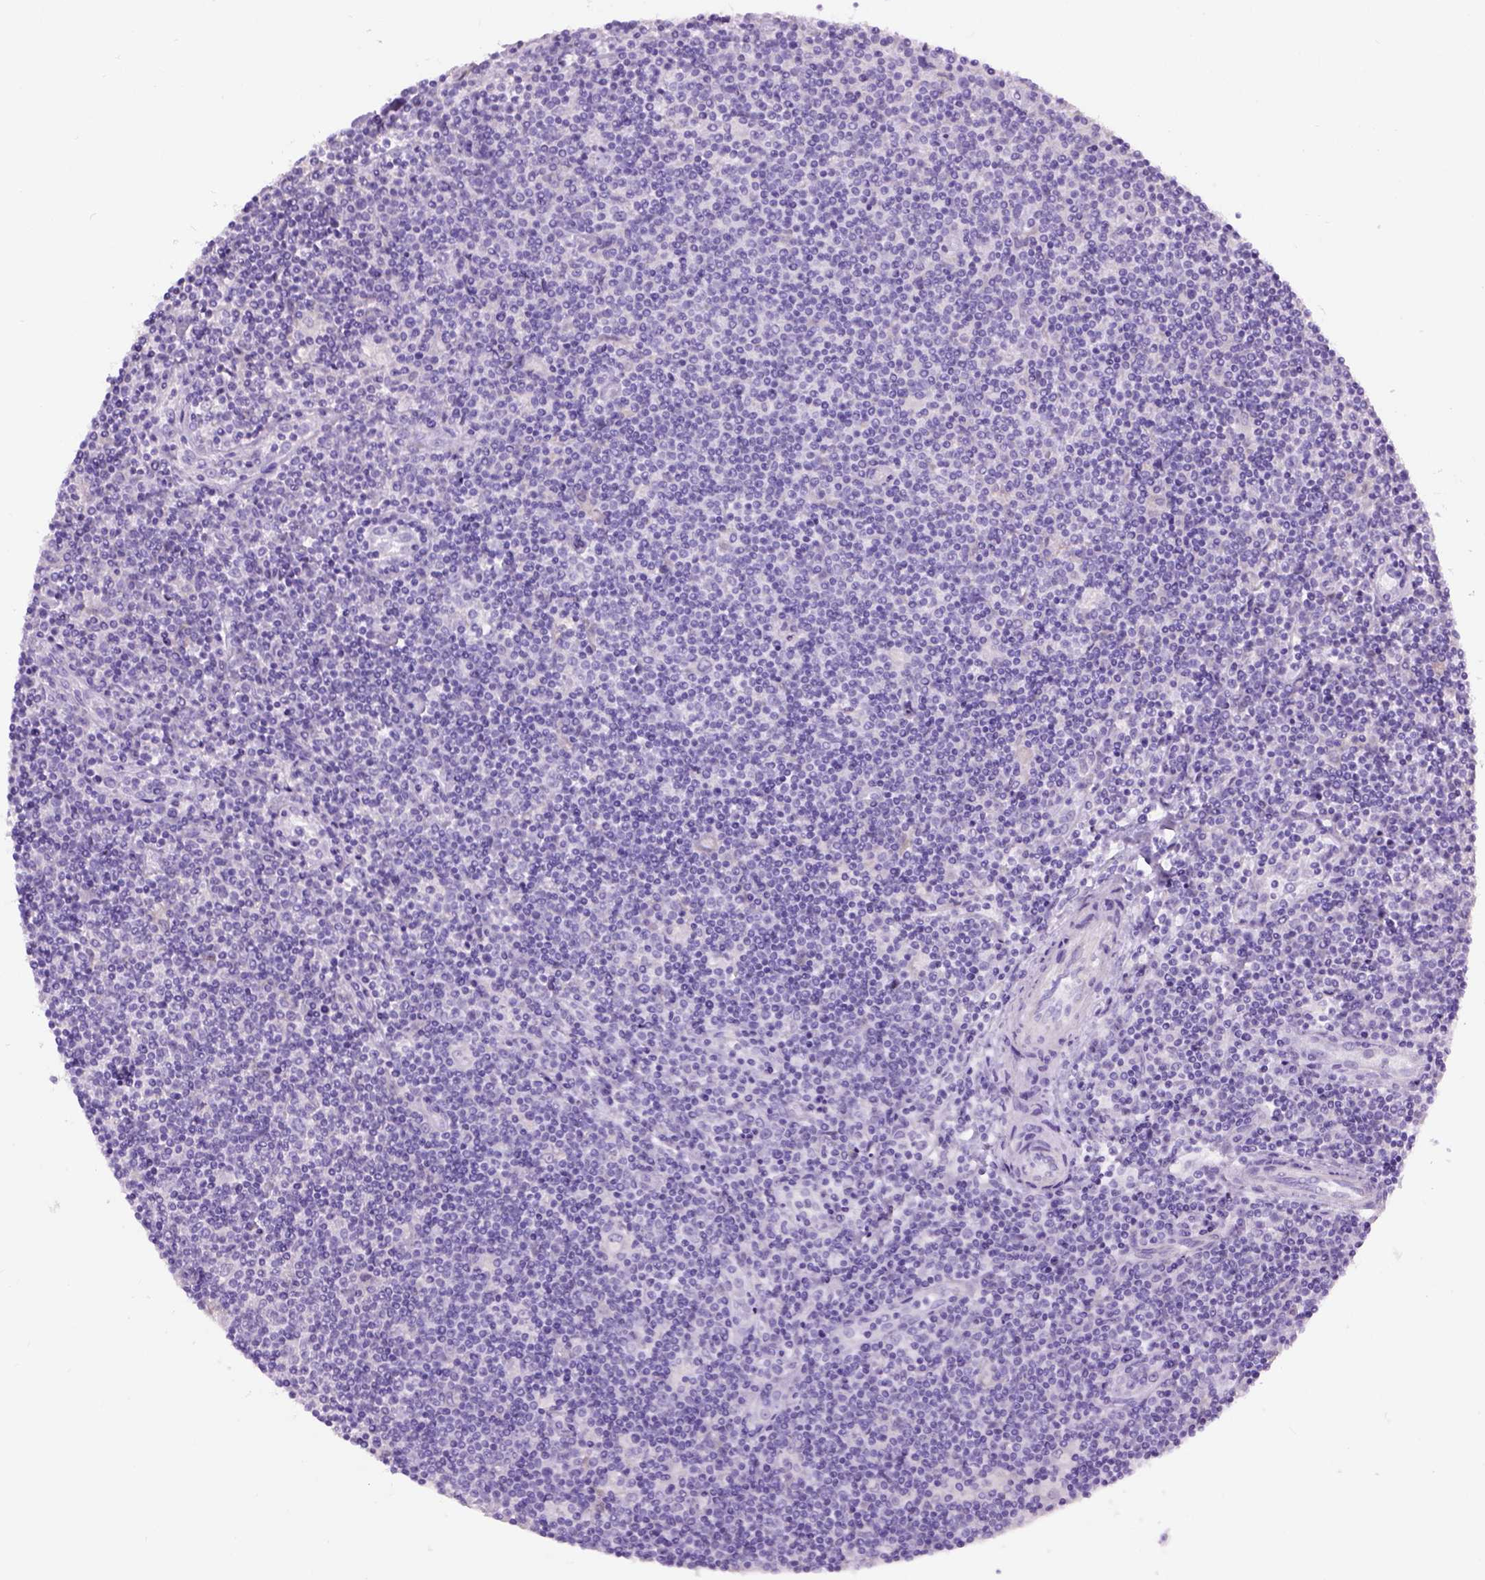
{"staining": {"intensity": "negative", "quantity": "none", "location": "none"}, "tissue": "lymphoma", "cell_type": "Tumor cells", "image_type": "cancer", "snomed": [{"axis": "morphology", "description": "Hodgkin's disease, NOS"}, {"axis": "topography", "description": "Lymph node"}], "caption": "Immunohistochemical staining of Hodgkin's disease exhibits no significant expression in tumor cells.", "gene": "GABRB2", "patient": {"sex": "male", "age": 40}}